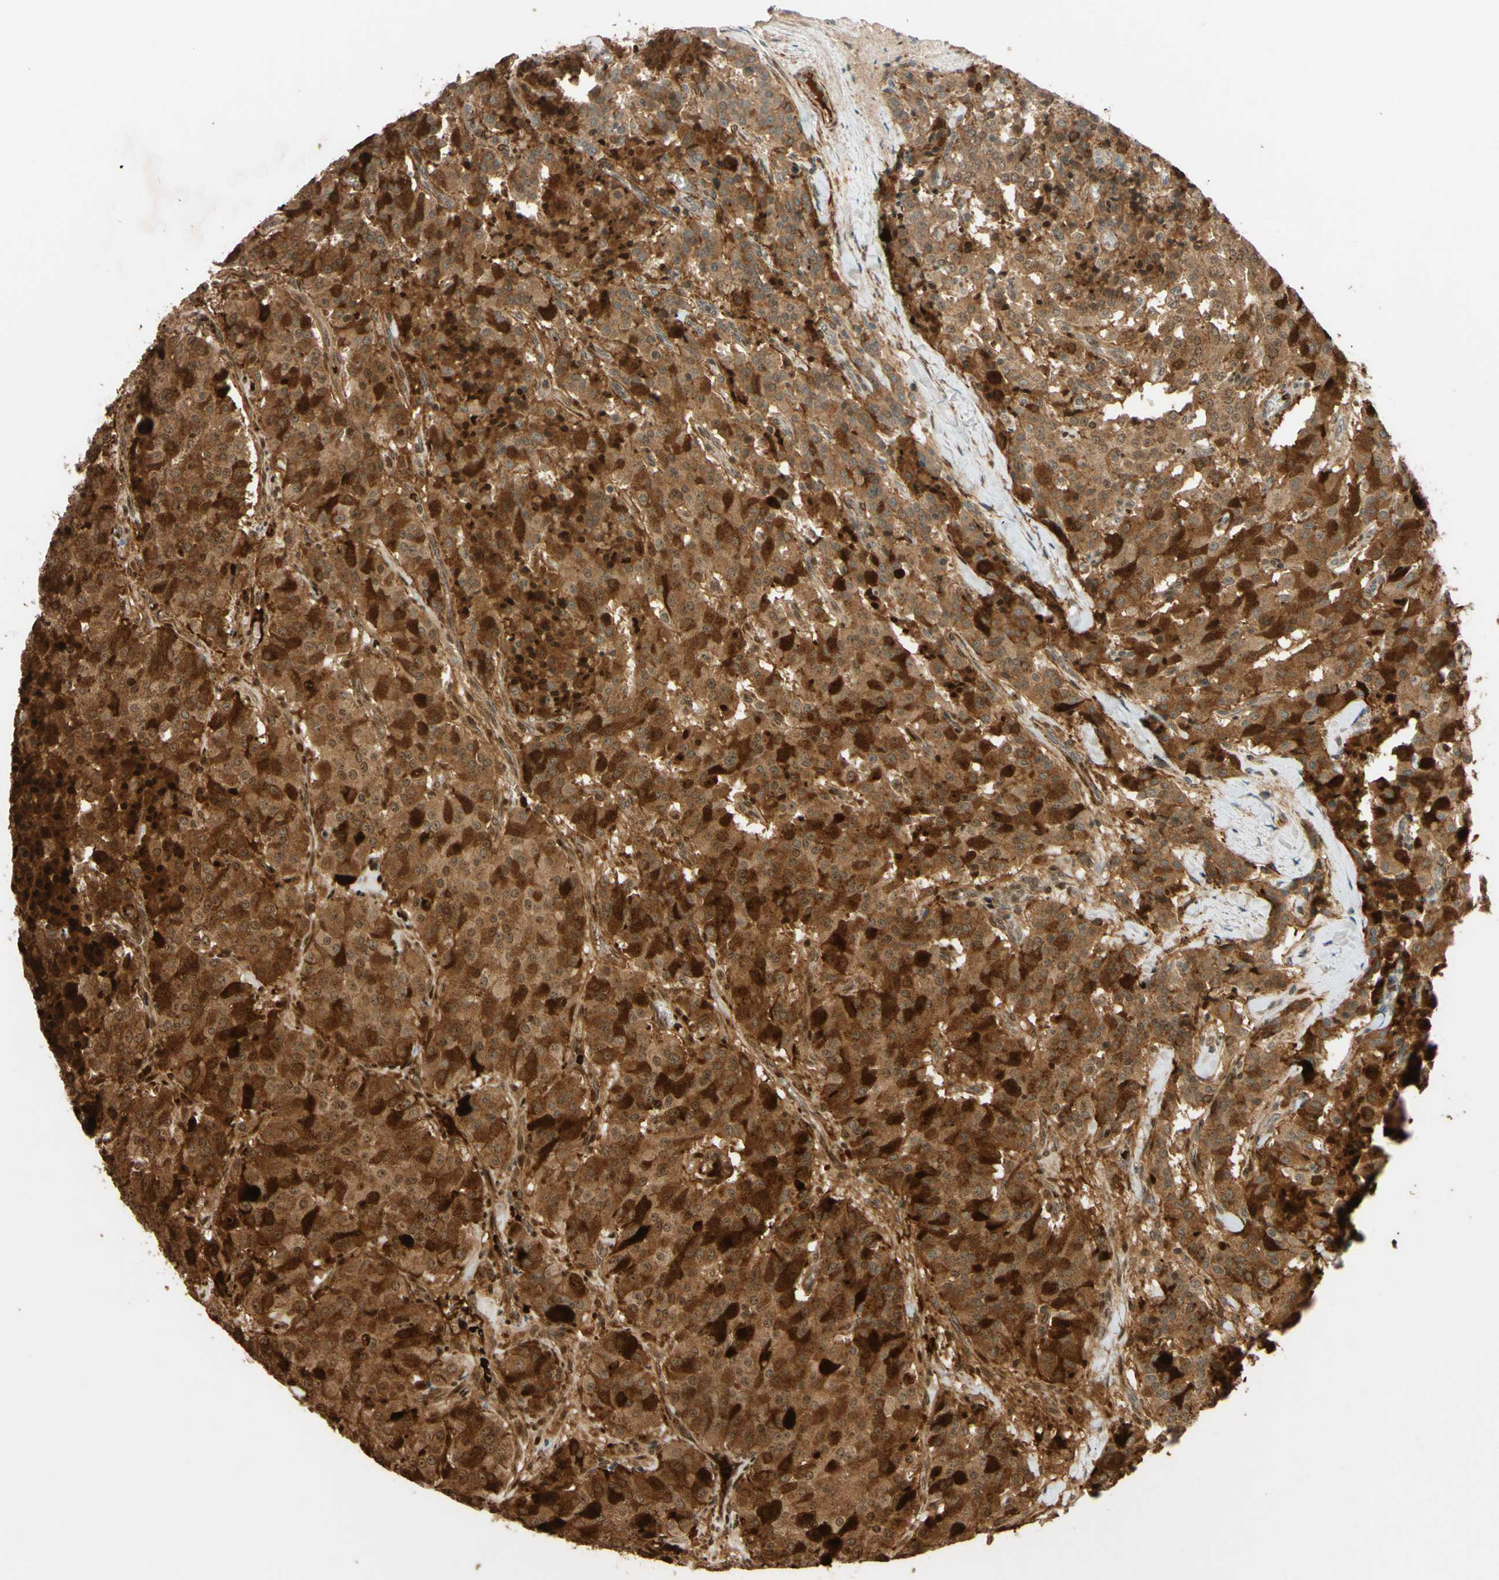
{"staining": {"intensity": "strong", "quantity": ">75%", "location": "cytoplasmic/membranous"}, "tissue": "carcinoid", "cell_type": "Tumor cells", "image_type": "cancer", "snomed": [{"axis": "morphology", "description": "Carcinoid, malignant, NOS"}, {"axis": "topography", "description": "Lung"}], "caption": "Strong cytoplasmic/membranous protein expression is present in approximately >75% of tumor cells in malignant carcinoid.", "gene": "ADAM17", "patient": {"sex": "male", "age": 30}}